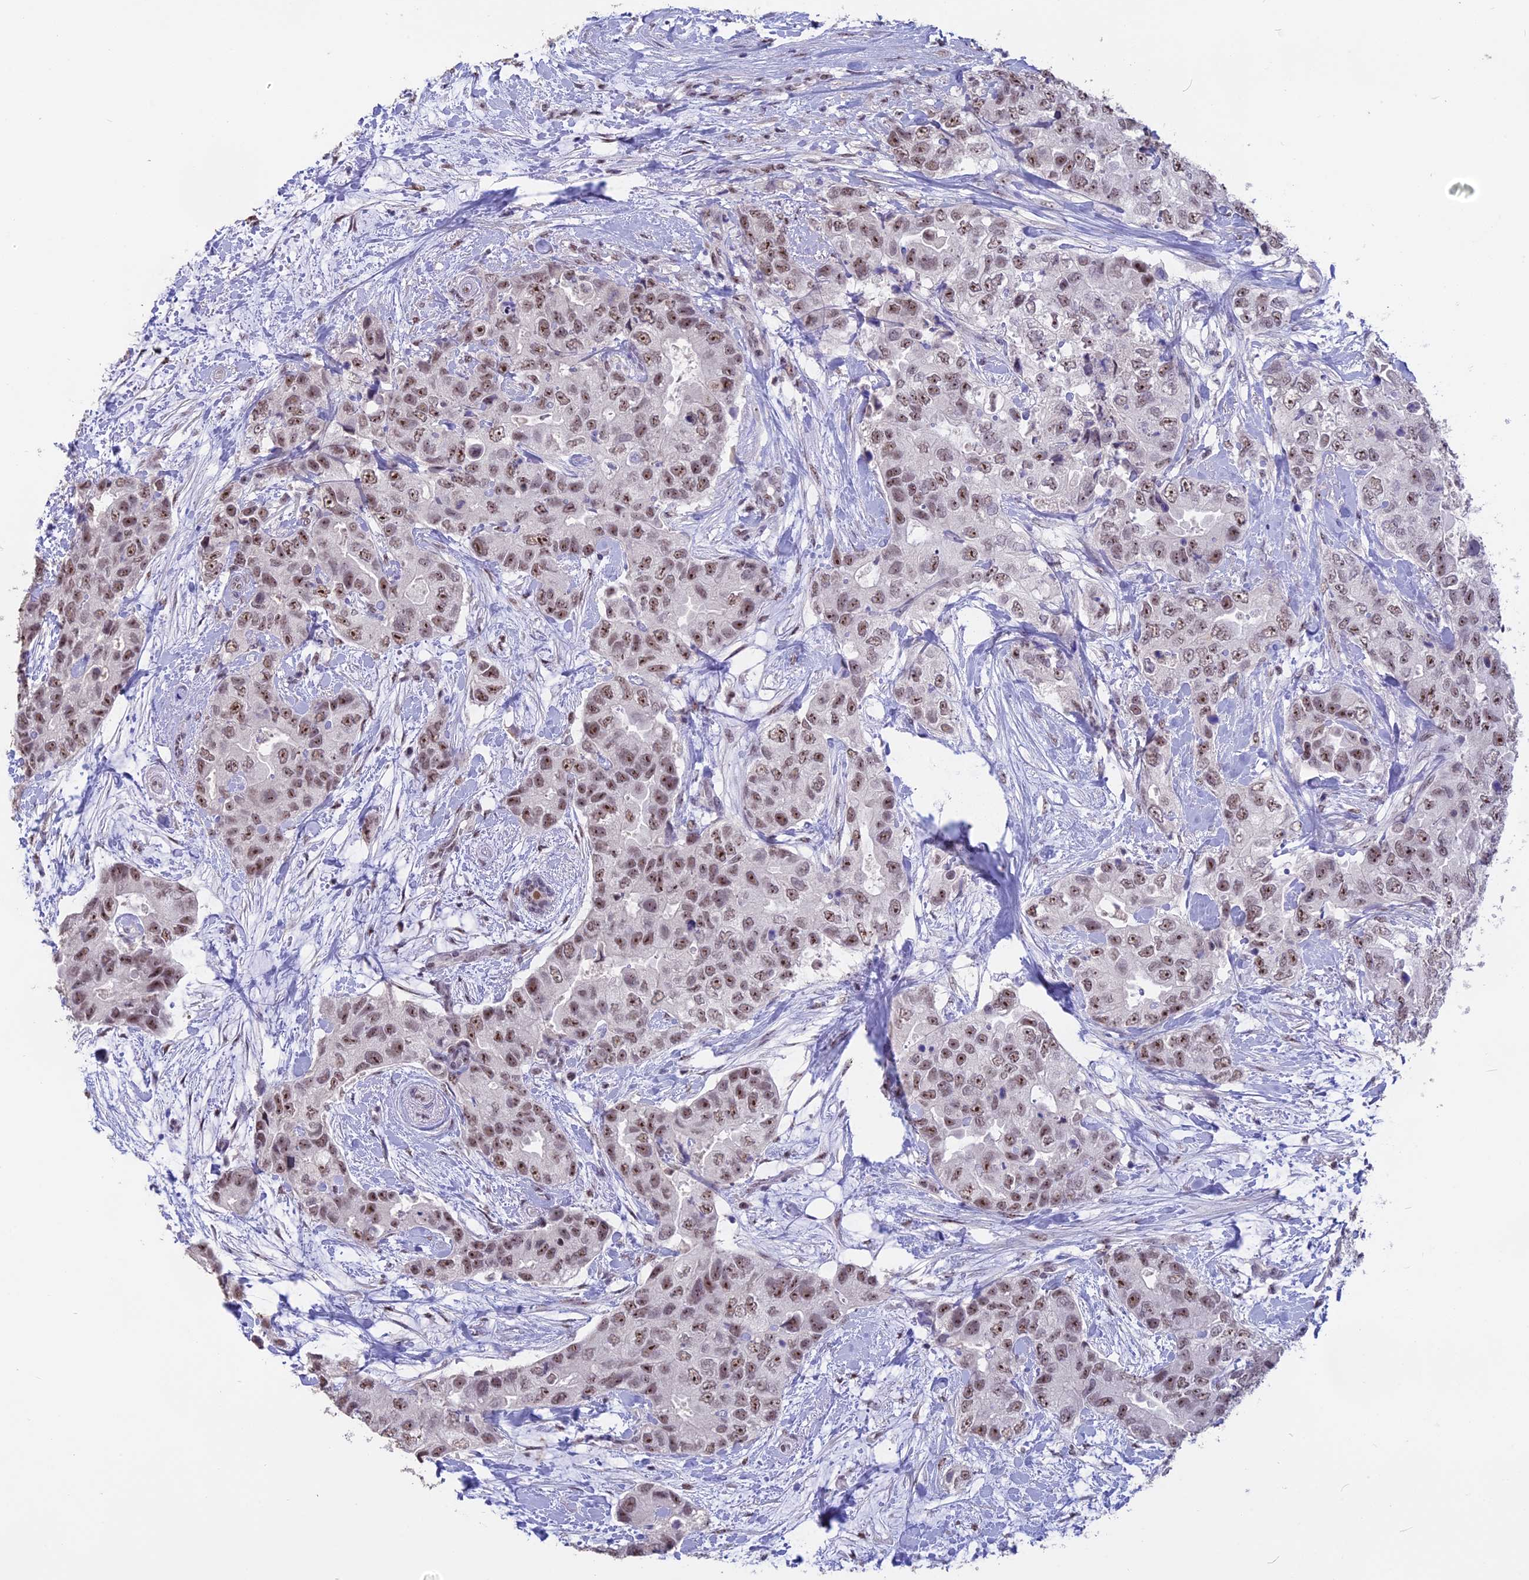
{"staining": {"intensity": "moderate", "quantity": ">75%", "location": "nuclear"}, "tissue": "breast cancer", "cell_type": "Tumor cells", "image_type": "cancer", "snomed": [{"axis": "morphology", "description": "Duct carcinoma"}, {"axis": "topography", "description": "Breast"}], "caption": "Immunohistochemistry (IHC) image of human breast cancer (intraductal carcinoma) stained for a protein (brown), which exhibits medium levels of moderate nuclear staining in approximately >75% of tumor cells.", "gene": "SETD2", "patient": {"sex": "female", "age": 62}}